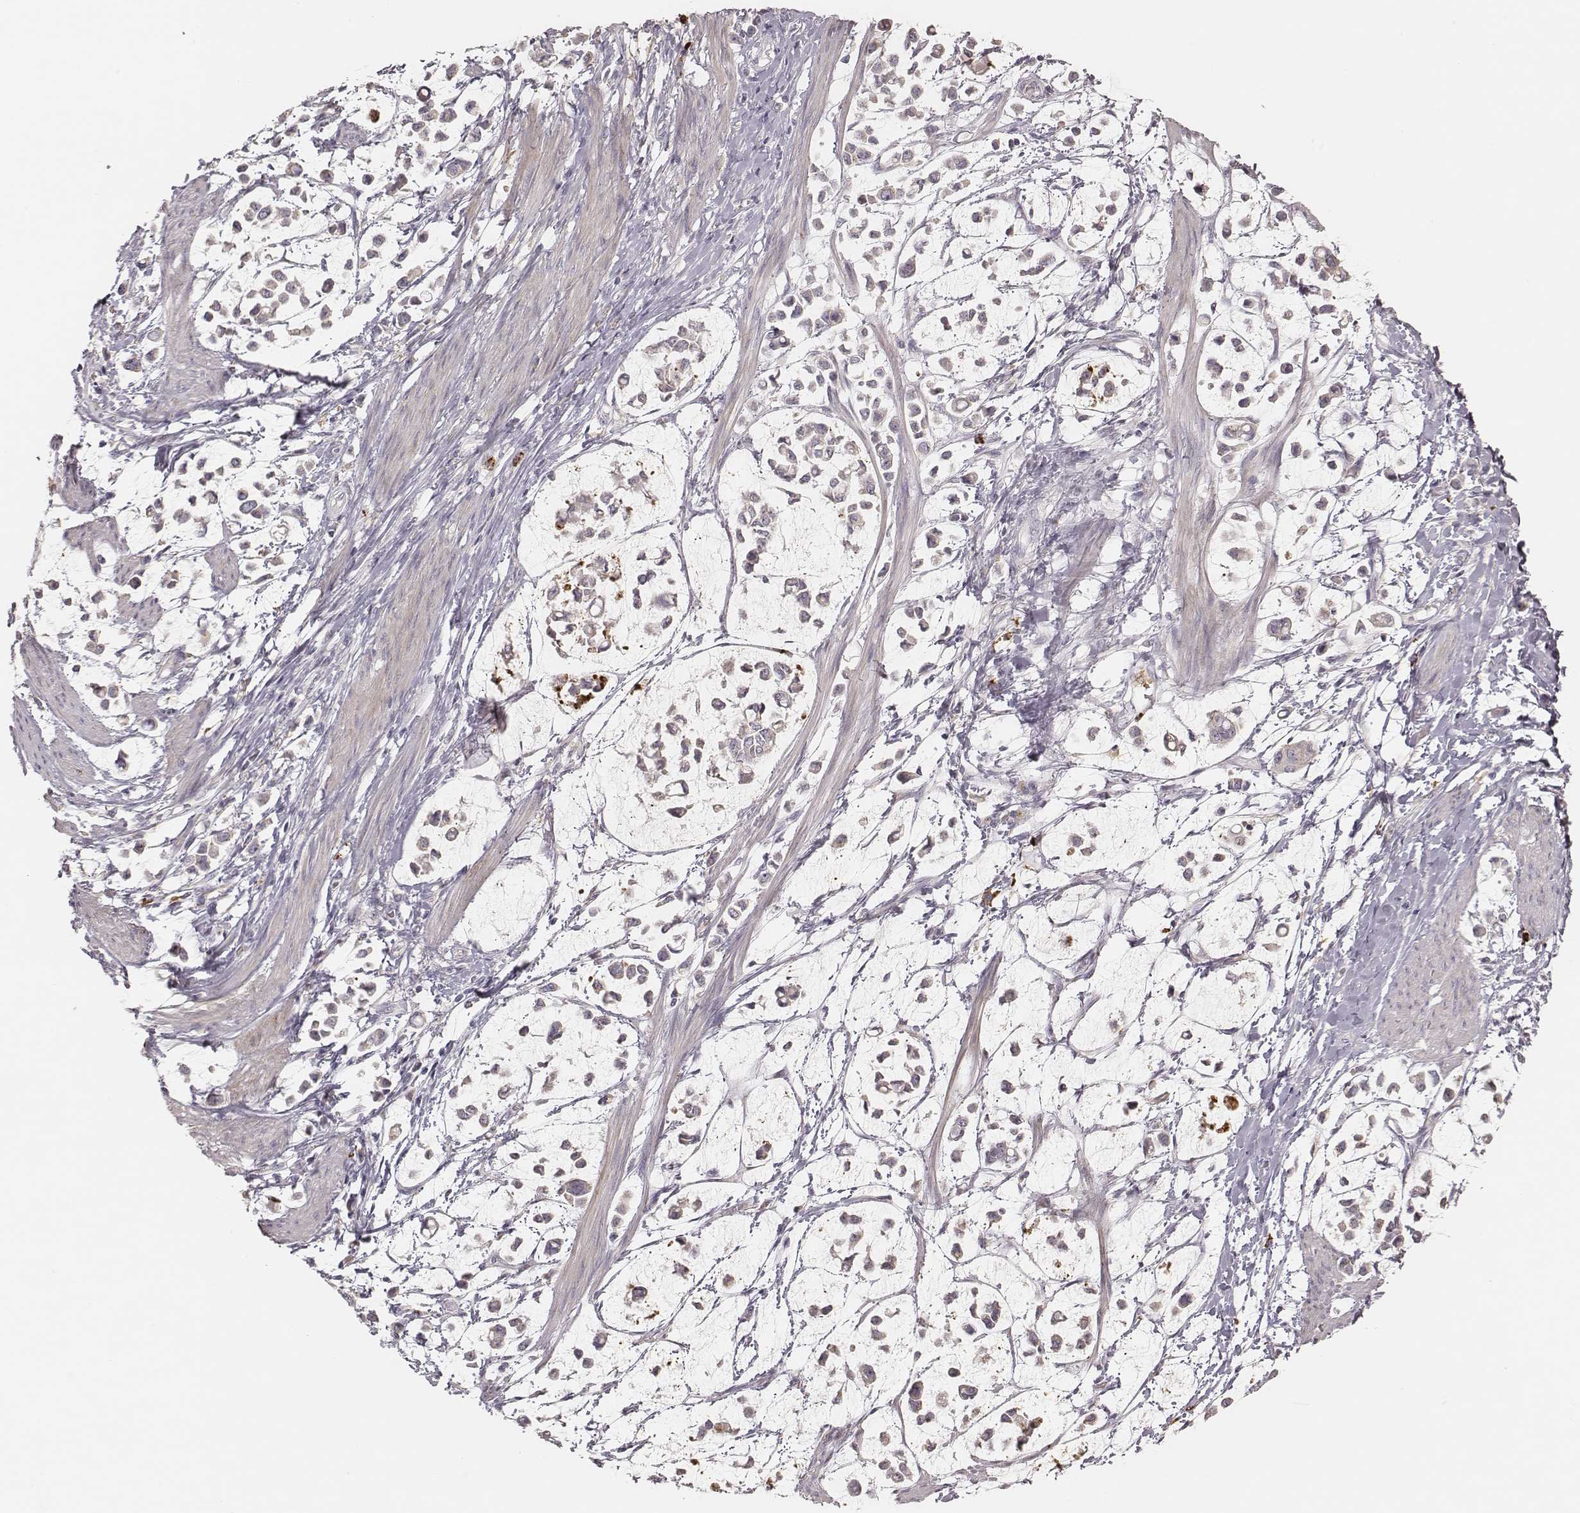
{"staining": {"intensity": "negative", "quantity": "none", "location": "none"}, "tissue": "stomach cancer", "cell_type": "Tumor cells", "image_type": "cancer", "snomed": [{"axis": "morphology", "description": "Adenocarcinoma, NOS"}, {"axis": "topography", "description": "Stomach"}], "caption": "High magnification brightfield microscopy of stomach cancer stained with DAB (3,3'-diaminobenzidine) (brown) and counterstained with hematoxylin (blue): tumor cells show no significant positivity.", "gene": "ABCA7", "patient": {"sex": "male", "age": 82}}